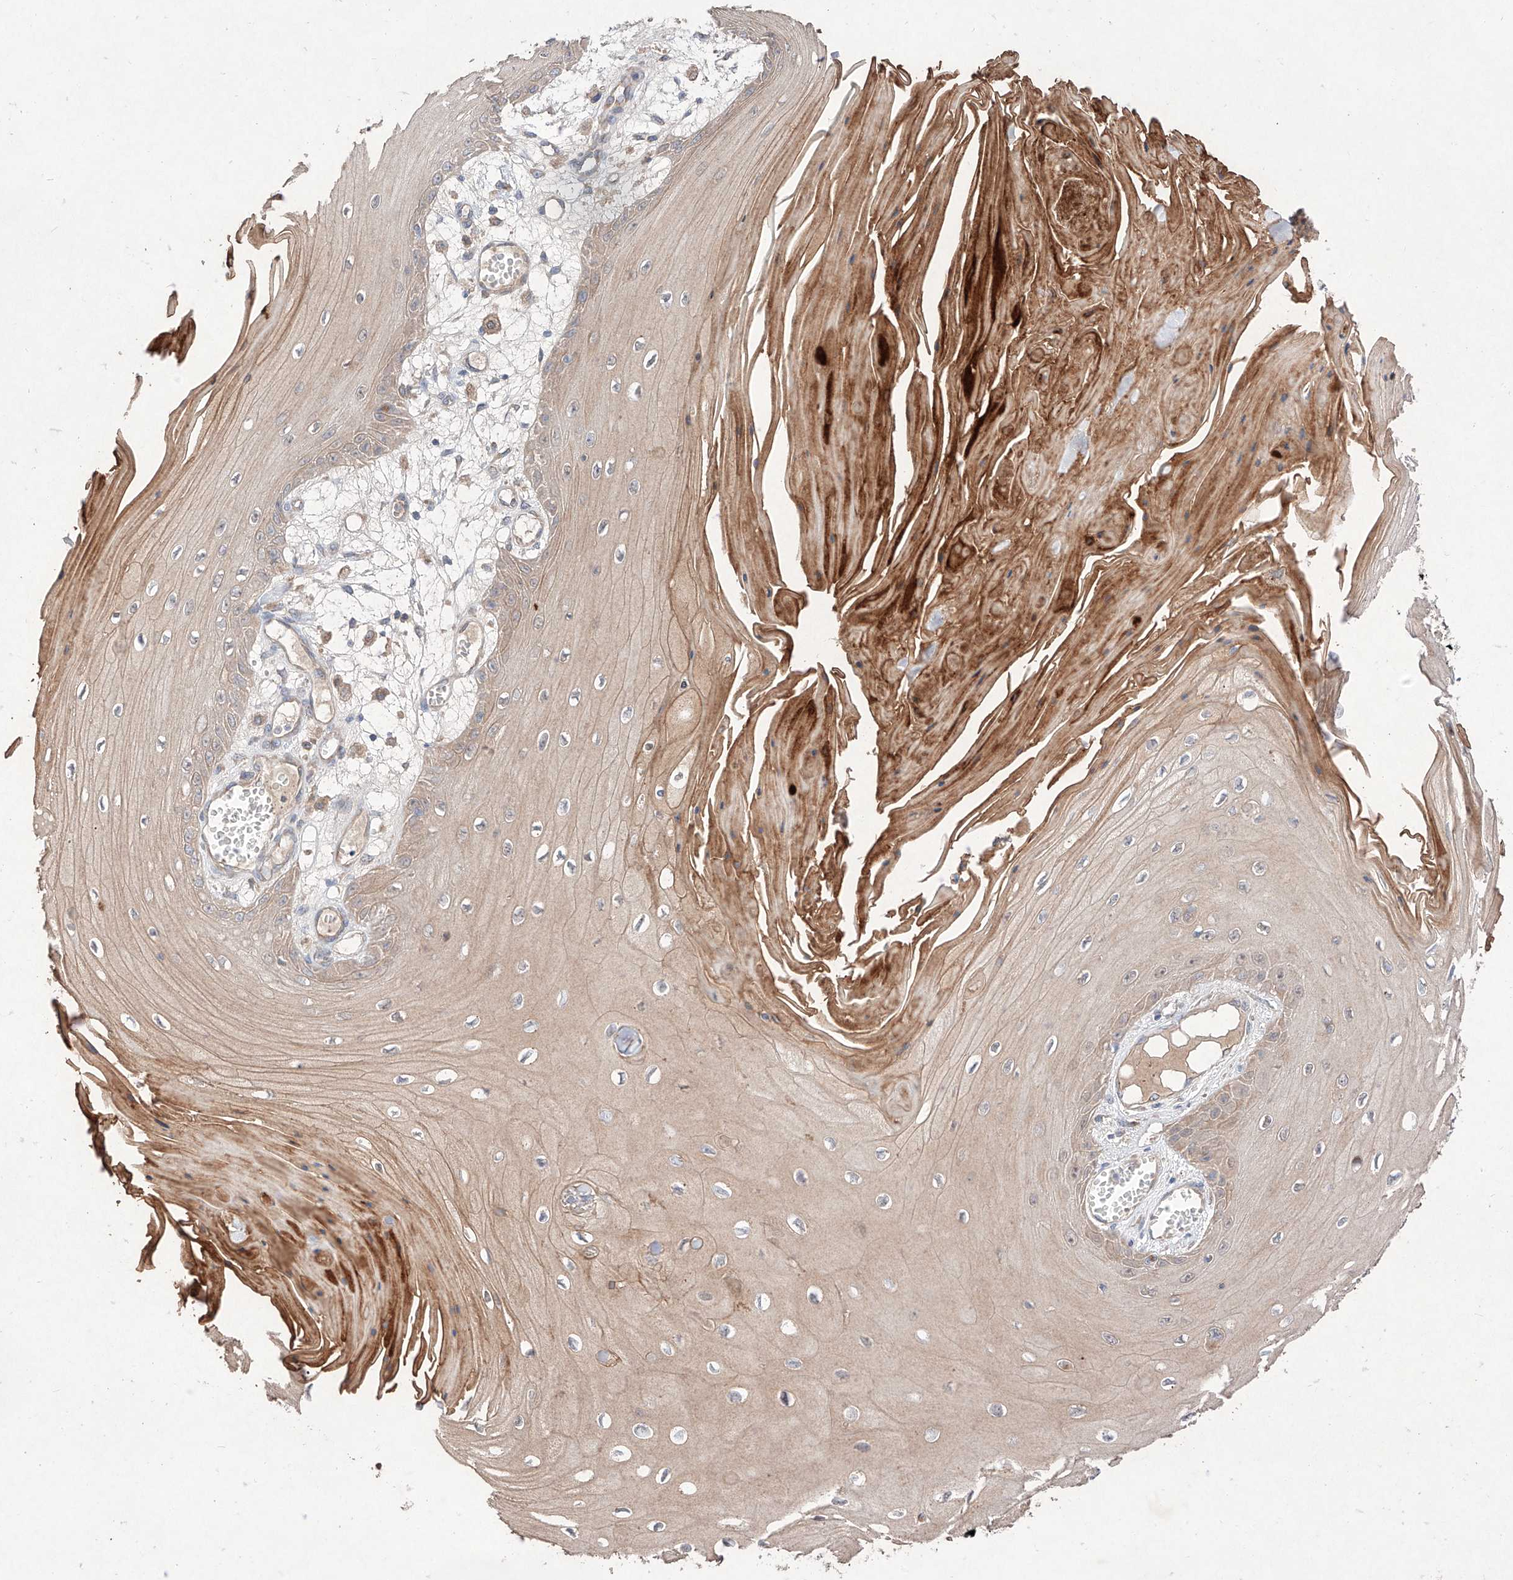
{"staining": {"intensity": "negative", "quantity": "none", "location": "none"}, "tissue": "skin cancer", "cell_type": "Tumor cells", "image_type": "cancer", "snomed": [{"axis": "morphology", "description": "Squamous cell carcinoma, NOS"}, {"axis": "topography", "description": "Skin"}], "caption": "High magnification brightfield microscopy of squamous cell carcinoma (skin) stained with DAB (brown) and counterstained with hematoxylin (blue): tumor cells show no significant positivity.", "gene": "C6orf62", "patient": {"sex": "male", "age": 74}}